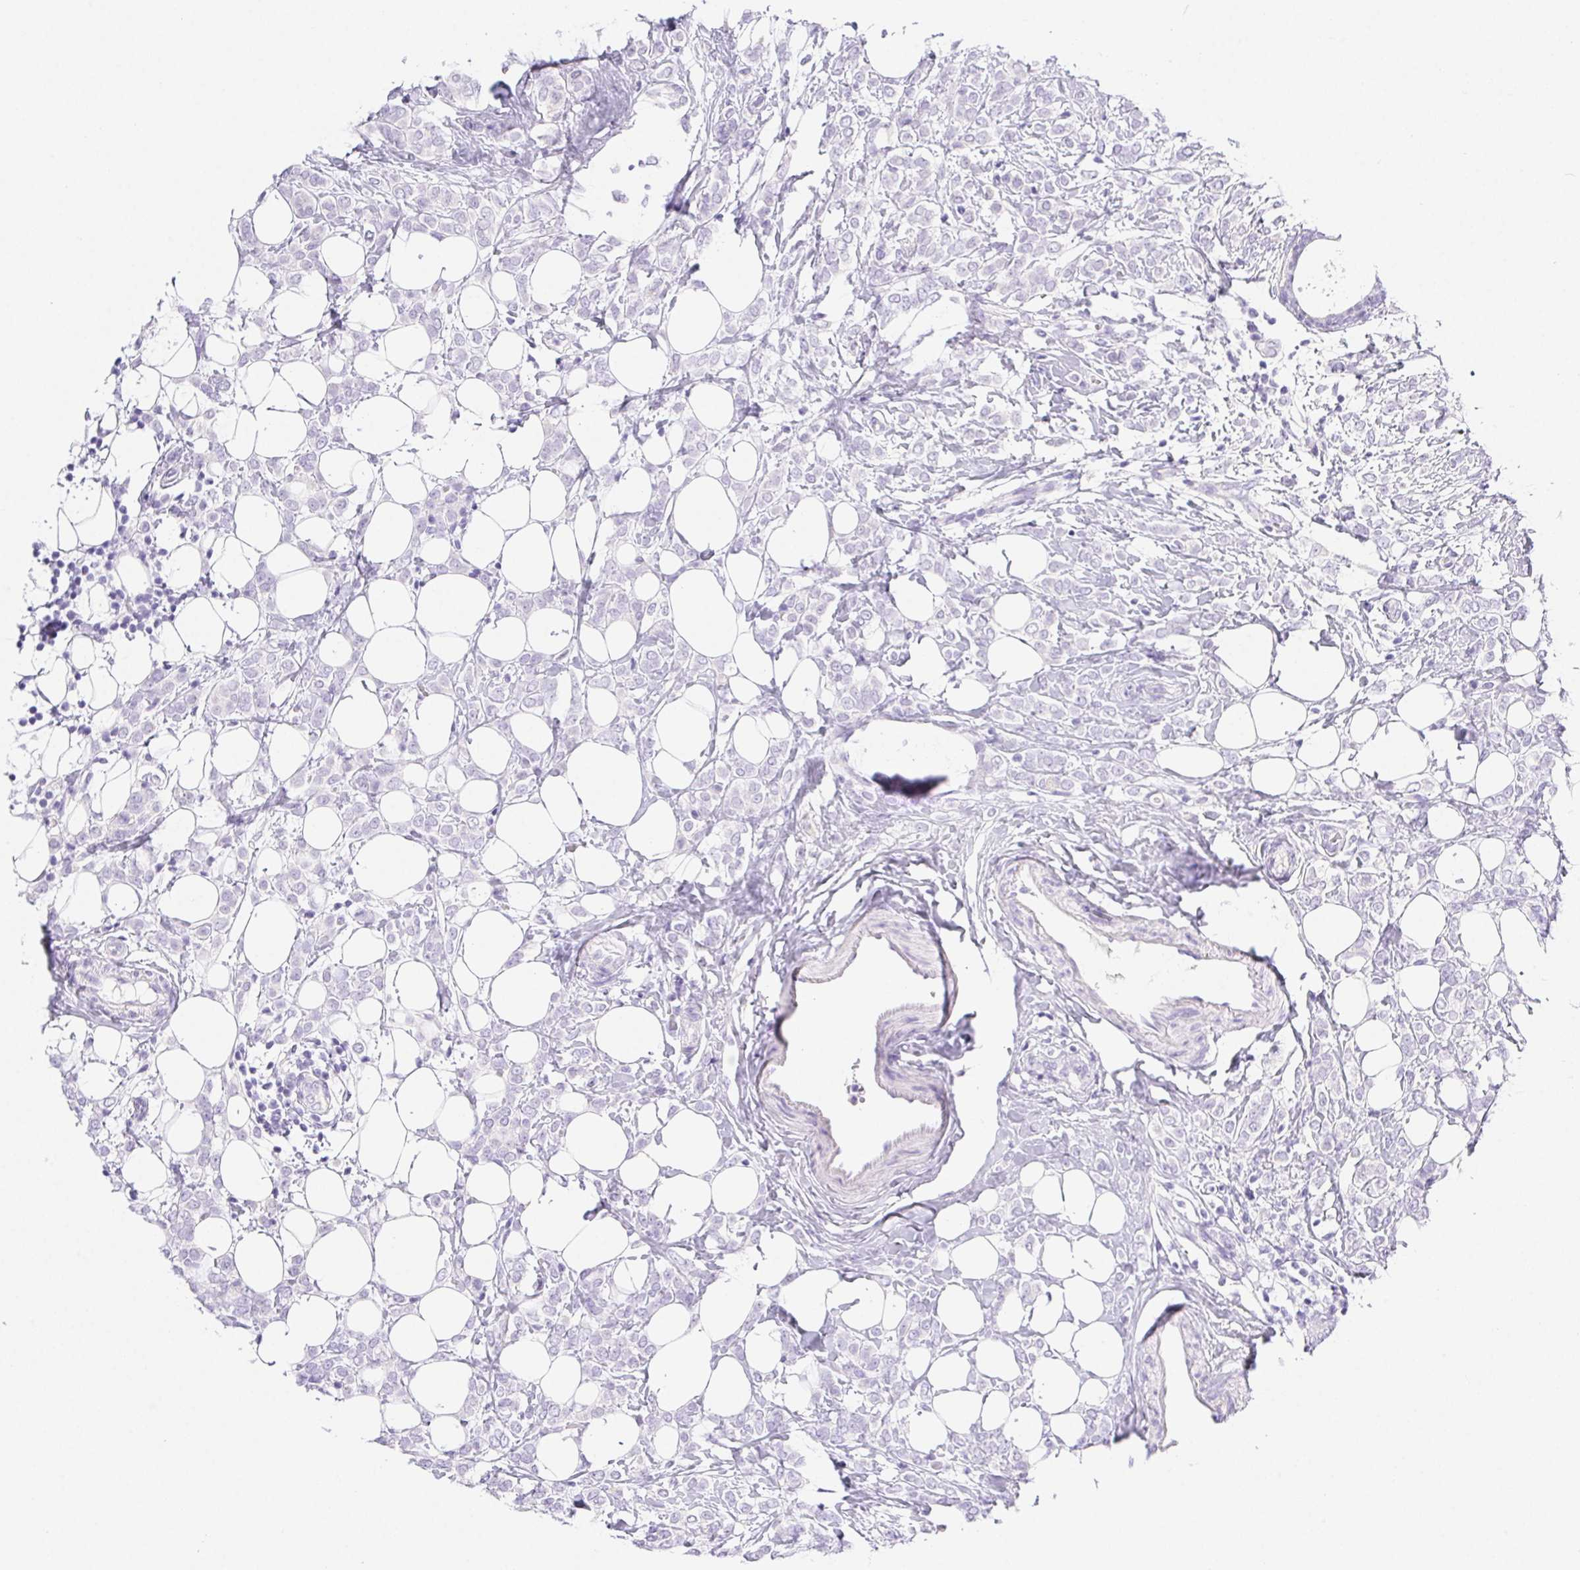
{"staining": {"intensity": "negative", "quantity": "none", "location": "none"}, "tissue": "breast cancer", "cell_type": "Tumor cells", "image_type": "cancer", "snomed": [{"axis": "morphology", "description": "Lobular carcinoma"}, {"axis": "topography", "description": "Breast"}], "caption": "Immunohistochemistry of breast cancer (lobular carcinoma) displays no positivity in tumor cells.", "gene": "PNLIP", "patient": {"sex": "female", "age": 49}}